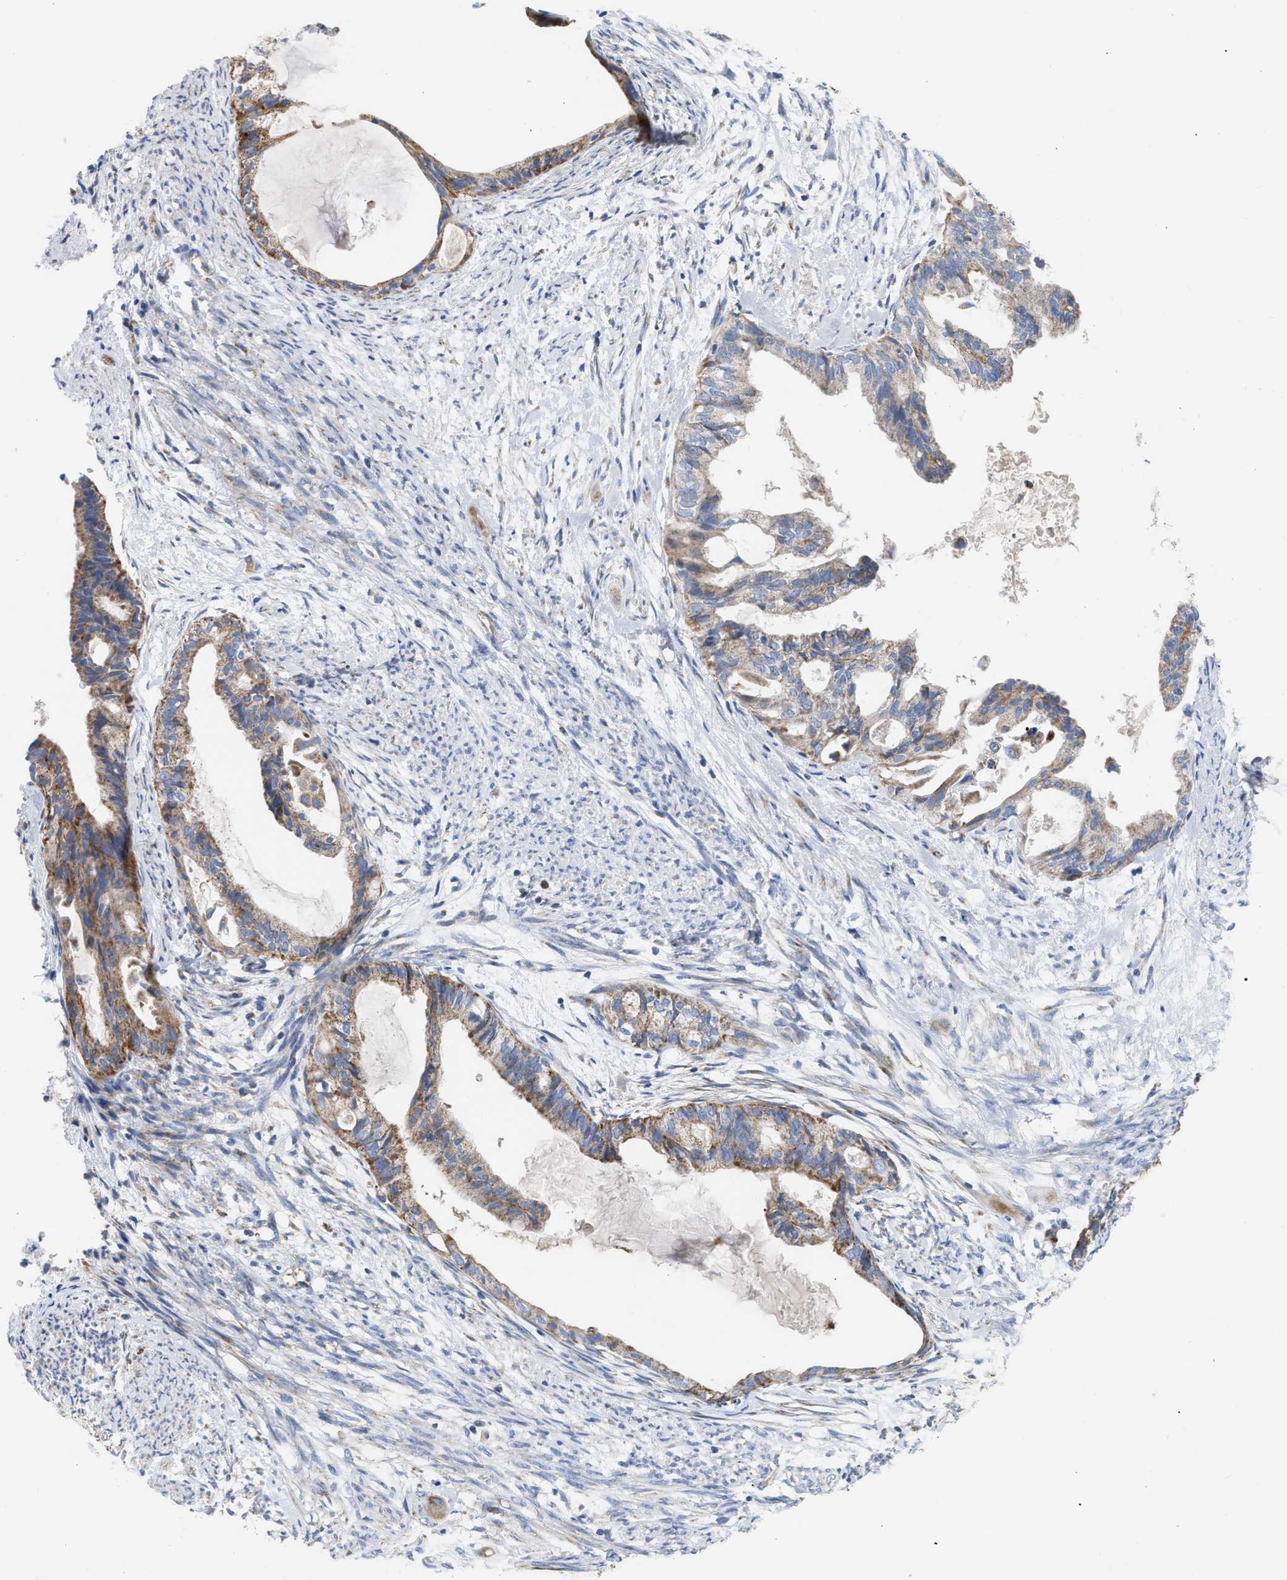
{"staining": {"intensity": "moderate", "quantity": ">75%", "location": "cytoplasmic/membranous"}, "tissue": "cervical cancer", "cell_type": "Tumor cells", "image_type": "cancer", "snomed": [{"axis": "morphology", "description": "Normal tissue, NOS"}, {"axis": "morphology", "description": "Adenocarcinoma, NOS"}, {"axis": "topography", "description": "Cervix"}, {"axis": "topography", "description": "Endometrium"}], "caption": "Adenocarcinoma (cervical) was stained to show a protein in brown. There is medium levels of moderate cytoplasmic/membranous staining in approximately >75% of tumor cells.", "gene": "ACOT13", "patient": {"sex": "female", "age": 86}}